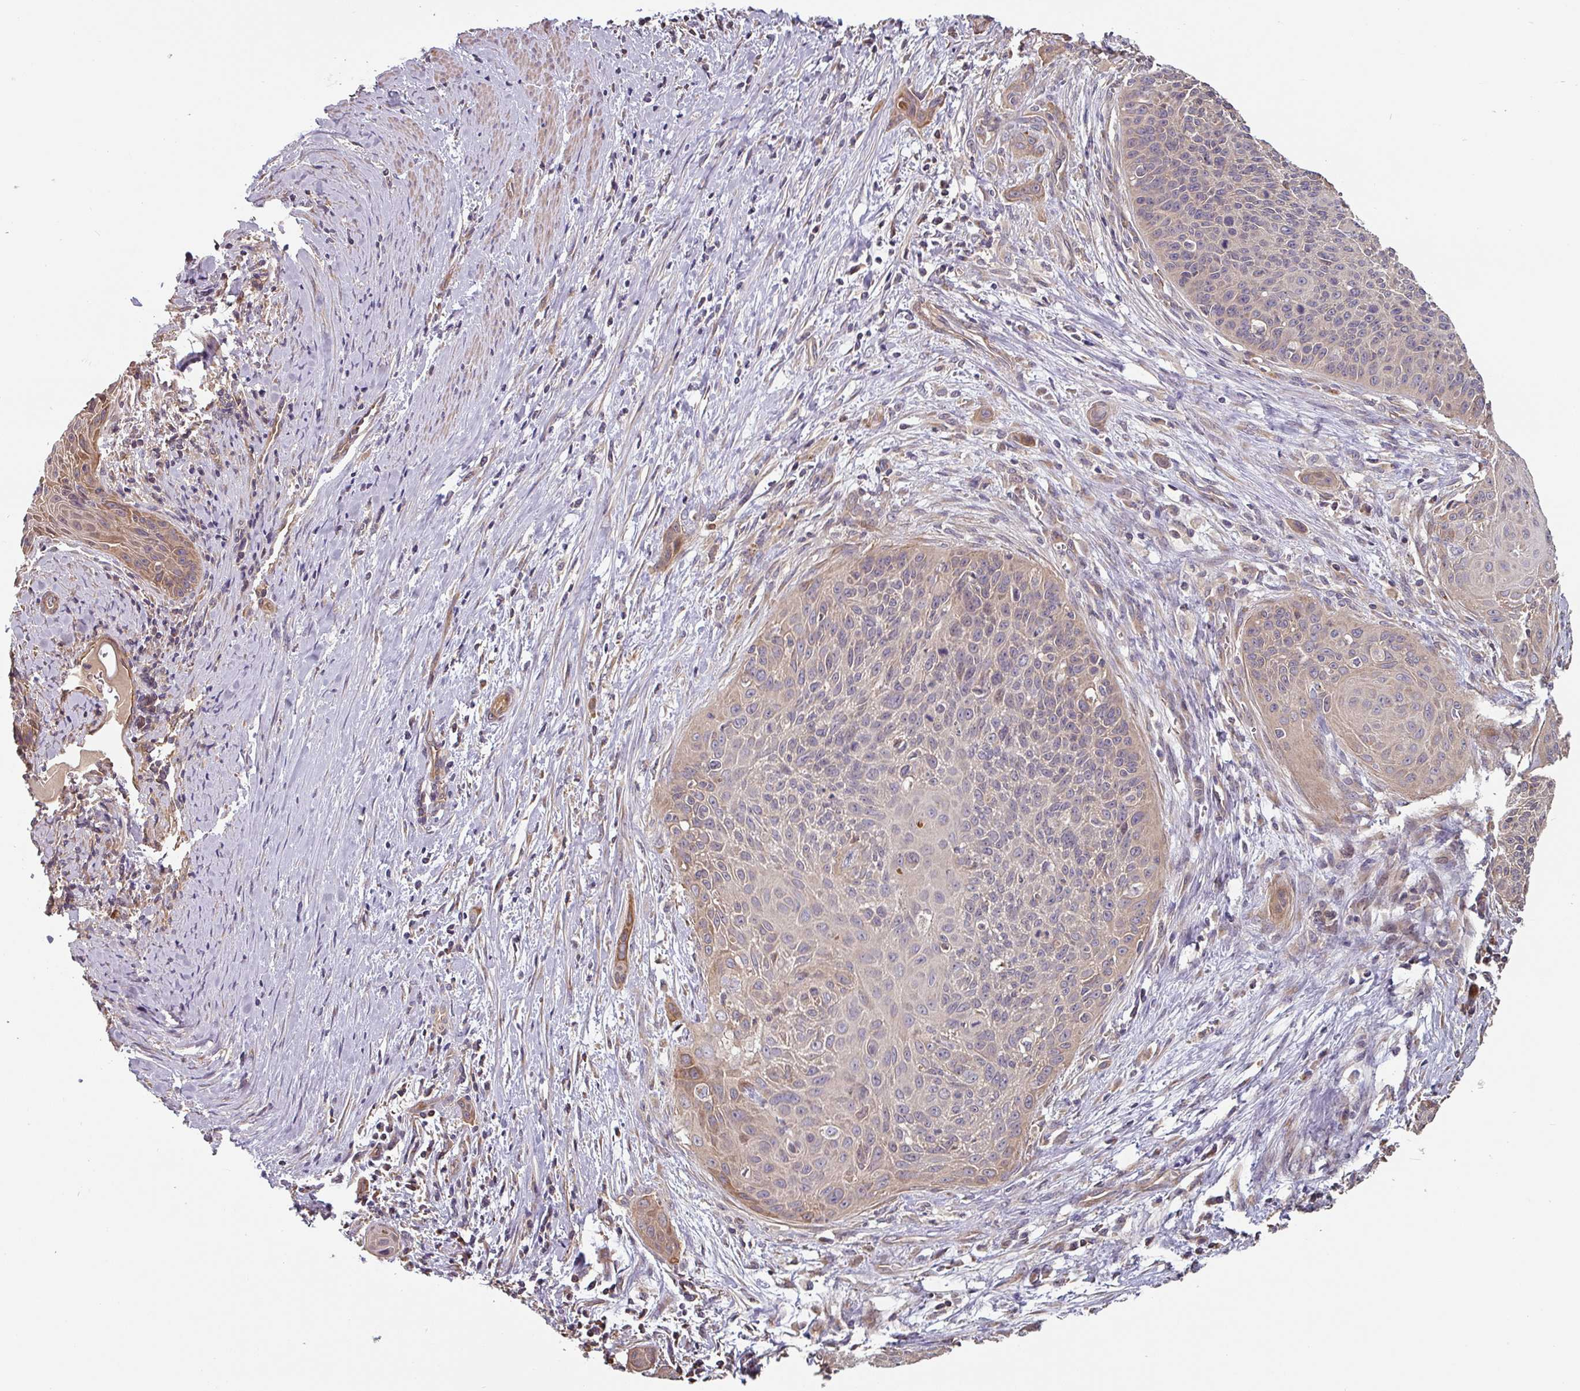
{"staining": {"intensity": "moderate", "quantity": "25%-75%", "location": "cytoplasmic/membranous"}, "tissue": "cervical cancer", "cell_type": "Tumor cells", "image_type": "cancer", "snomed": [{"axis": "morphology", "description": "Squamous cell carcinoma, NOS"}, {"axis": "topography", "description": "Cervix"}], "caption": "Human squamous cell carcinoma (cervical) stained for a protein (brown) exhibits moderate cytoplasmic/membranous positive staining in approximately 25%-75% of tumor cells.", "gene": "SIK1", "patient": {"sex": "female", "age": 55}}